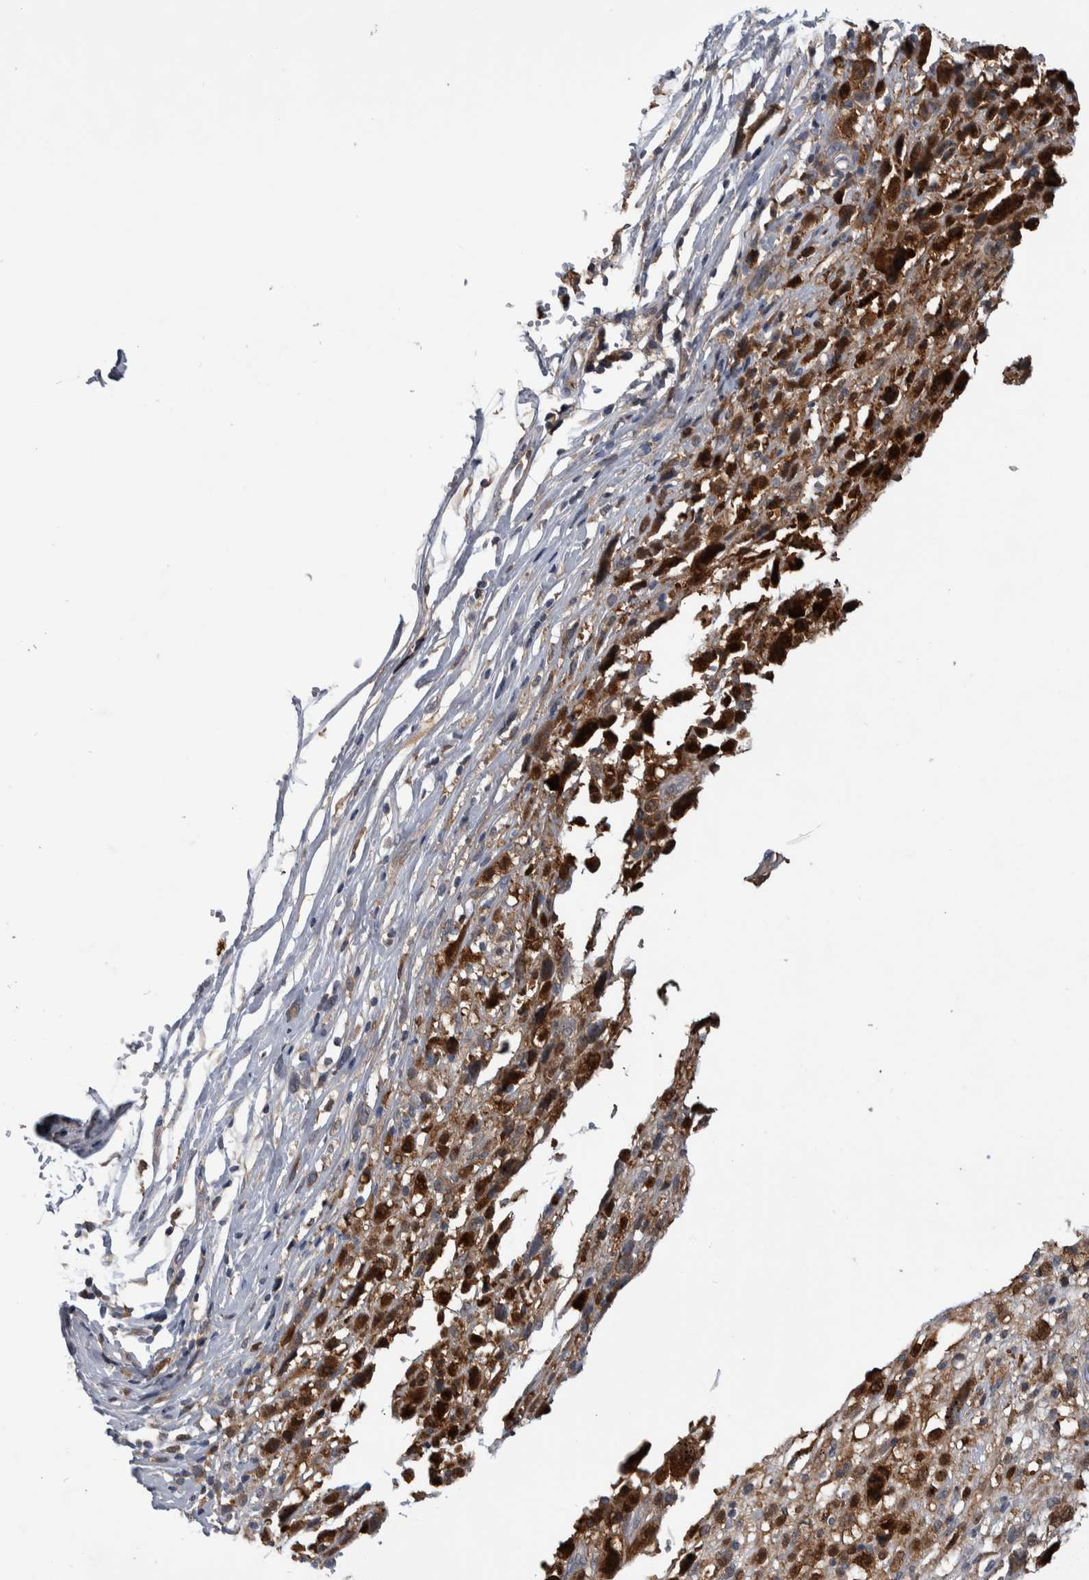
{"staining": {"intensity": "moderate", "quantity": ">75%", "location": "cytoplasmic/membranous"}, "tissue": "melanoma", "cell_type": "Tumor cells", "image_type": "cancer", "snomed": [{"axis": "morphology", "description": "Malignant melanoma, NOS"}, {"axis": "topography", "description": "Skin"}], "caption": "Human melanoma stained with a protein marker demonstrates moderate staining in tumor cells.", "gene": "SDCBP", "patient": {"sex": "female", "age": 55}}